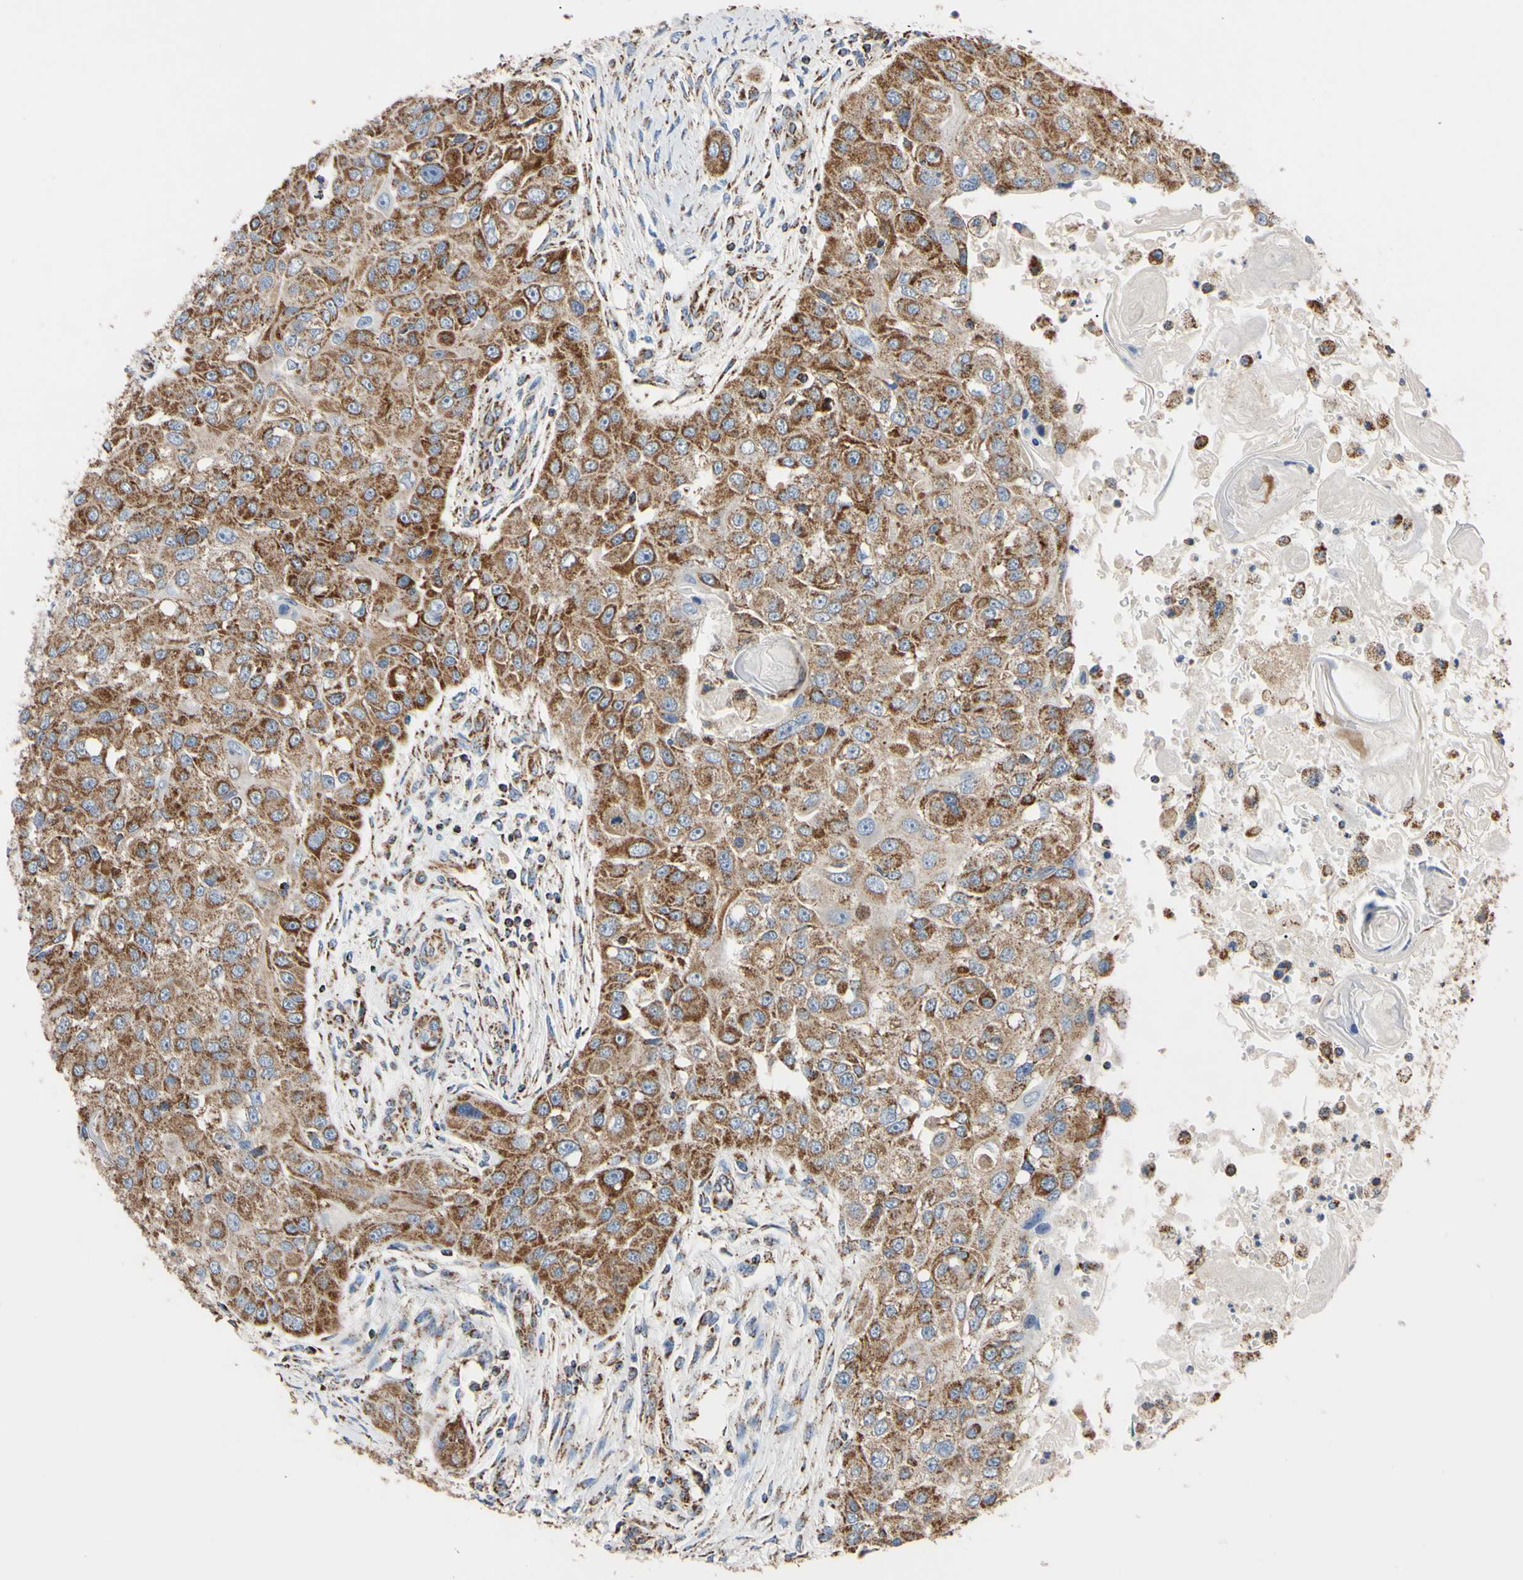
{"staining": {"intensity": "strong", "quantity": ">75%", "location": "cytoplasmic/membranous"}, "tissue": "head and neck cancer", "cell_type": "Tumor cells", "image_type": "cancer", "snomed": [{"axis": "morphology", "description": "Normal tissue, NOS"}, {"axis": "morphology", "description": "Squamous cell carcinoma, NOS"}, {"axis": "topography", "description": "Skeletal muscle"}, {"axis": "topography", "description": "Head-Neck"}], "caption": "Immunohistochemistry (IHC) of human head and neck cancer (squamous cell carcinoma) shows high levels of strong cytoplasmic/membranous expression in approximately >75% of tumor cells. (DAB (3,3'-diaminobenzidine) = brown stain, brightfield microscopy at high magnification).", "gene": "CLPP", "patient": {"sex": "male", "age": 51}}